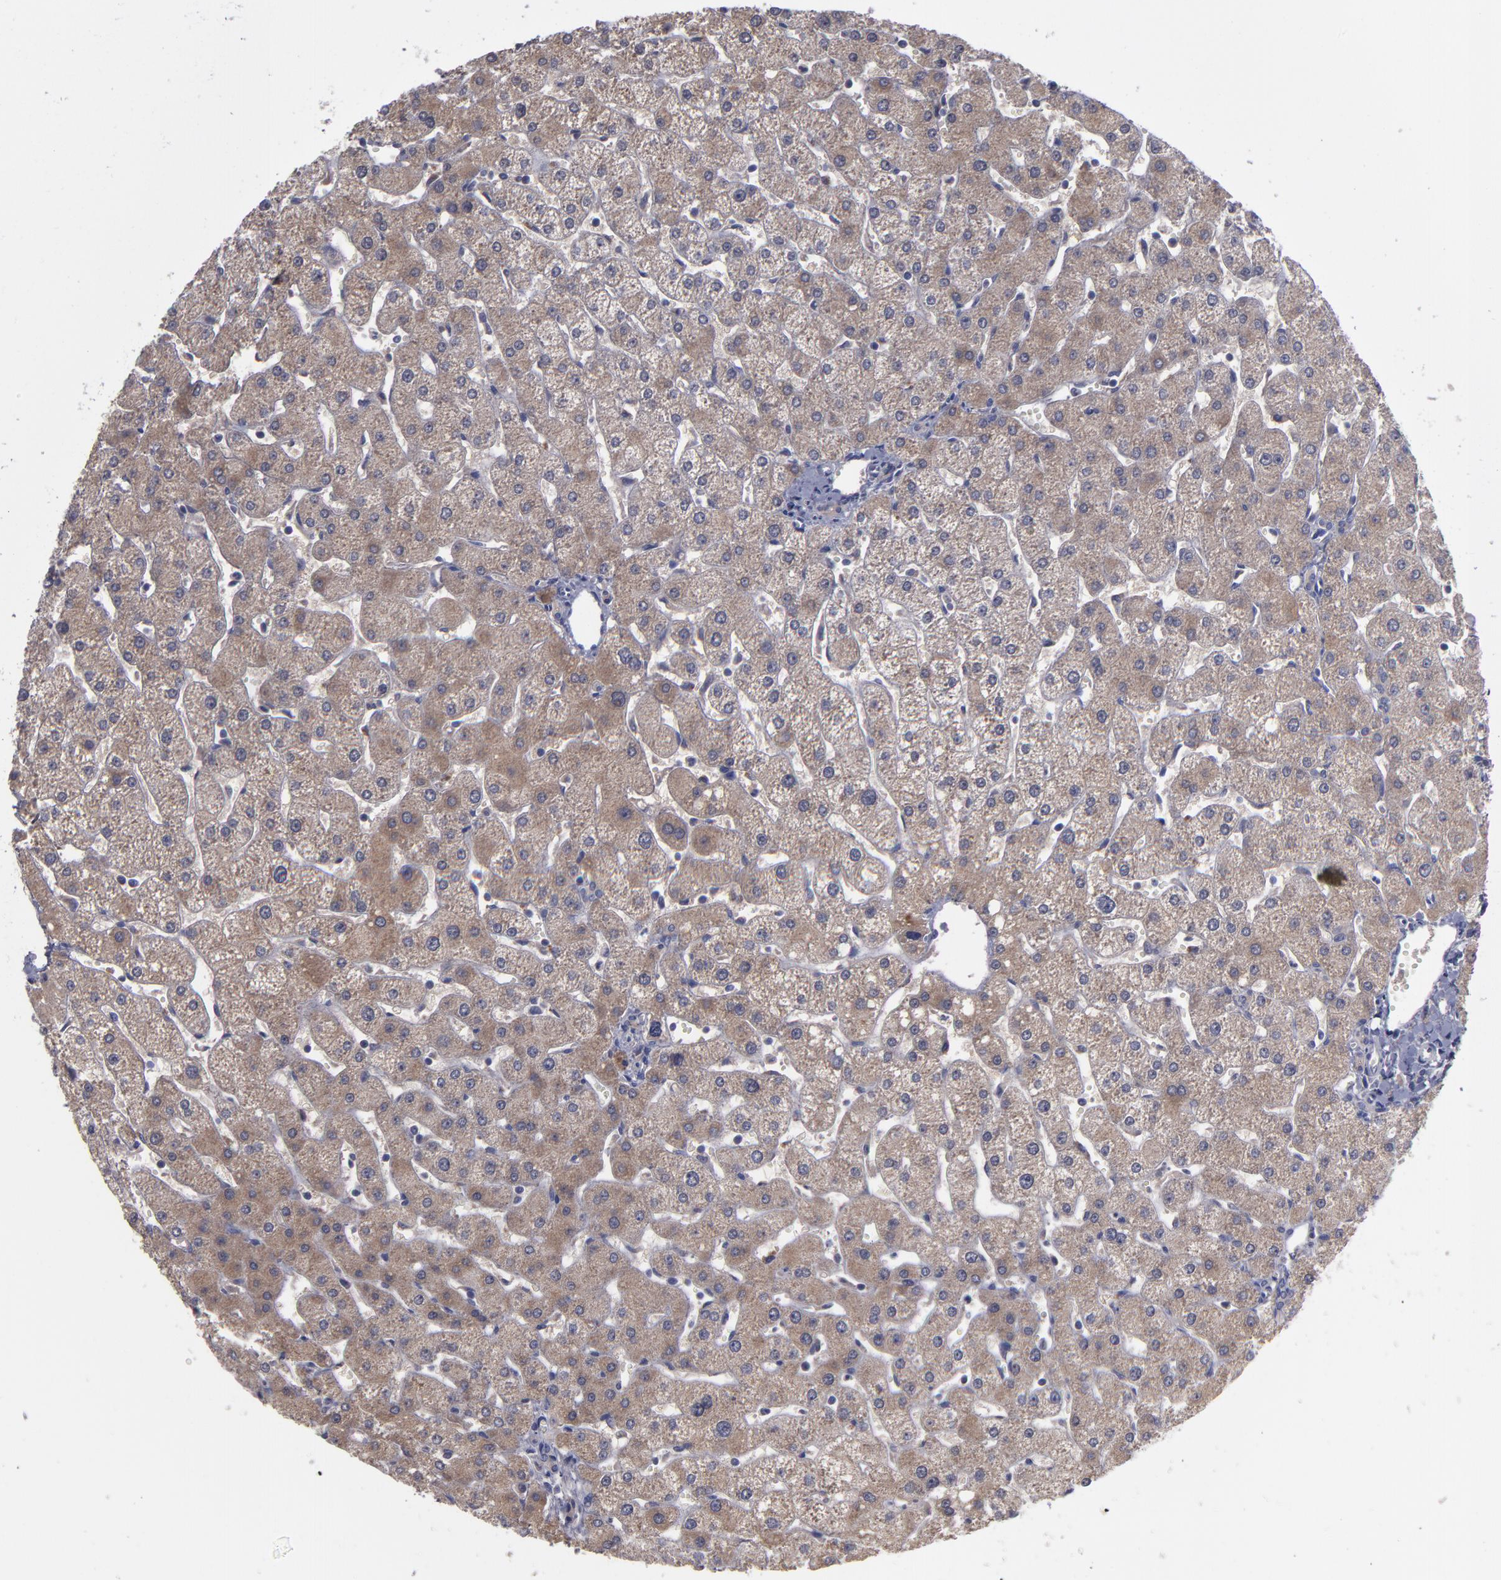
{"staining": {"intensity": "moderate", "quantity": ">75%", "location": "cytoplasmic/membranous"}, "tissue": "liver", "cell_type": "Cholangiocytes", "image_type": "normal", "snomed": [{"axis": "morphology", "description": "Normal tissue, NOS"}, {"axis": "topography", "description": "Liver"}], "caption": "IHC image of normal liver: human liver stained using IHC shows medium levels of moderate protein expression localized specifically in the cytoplasmic/membranous of cholangiocytes, appearing as a cytoplasmic/membranous brown color.", "gene": "MMP11", "patient": {"sex": "male", "age": 67}}